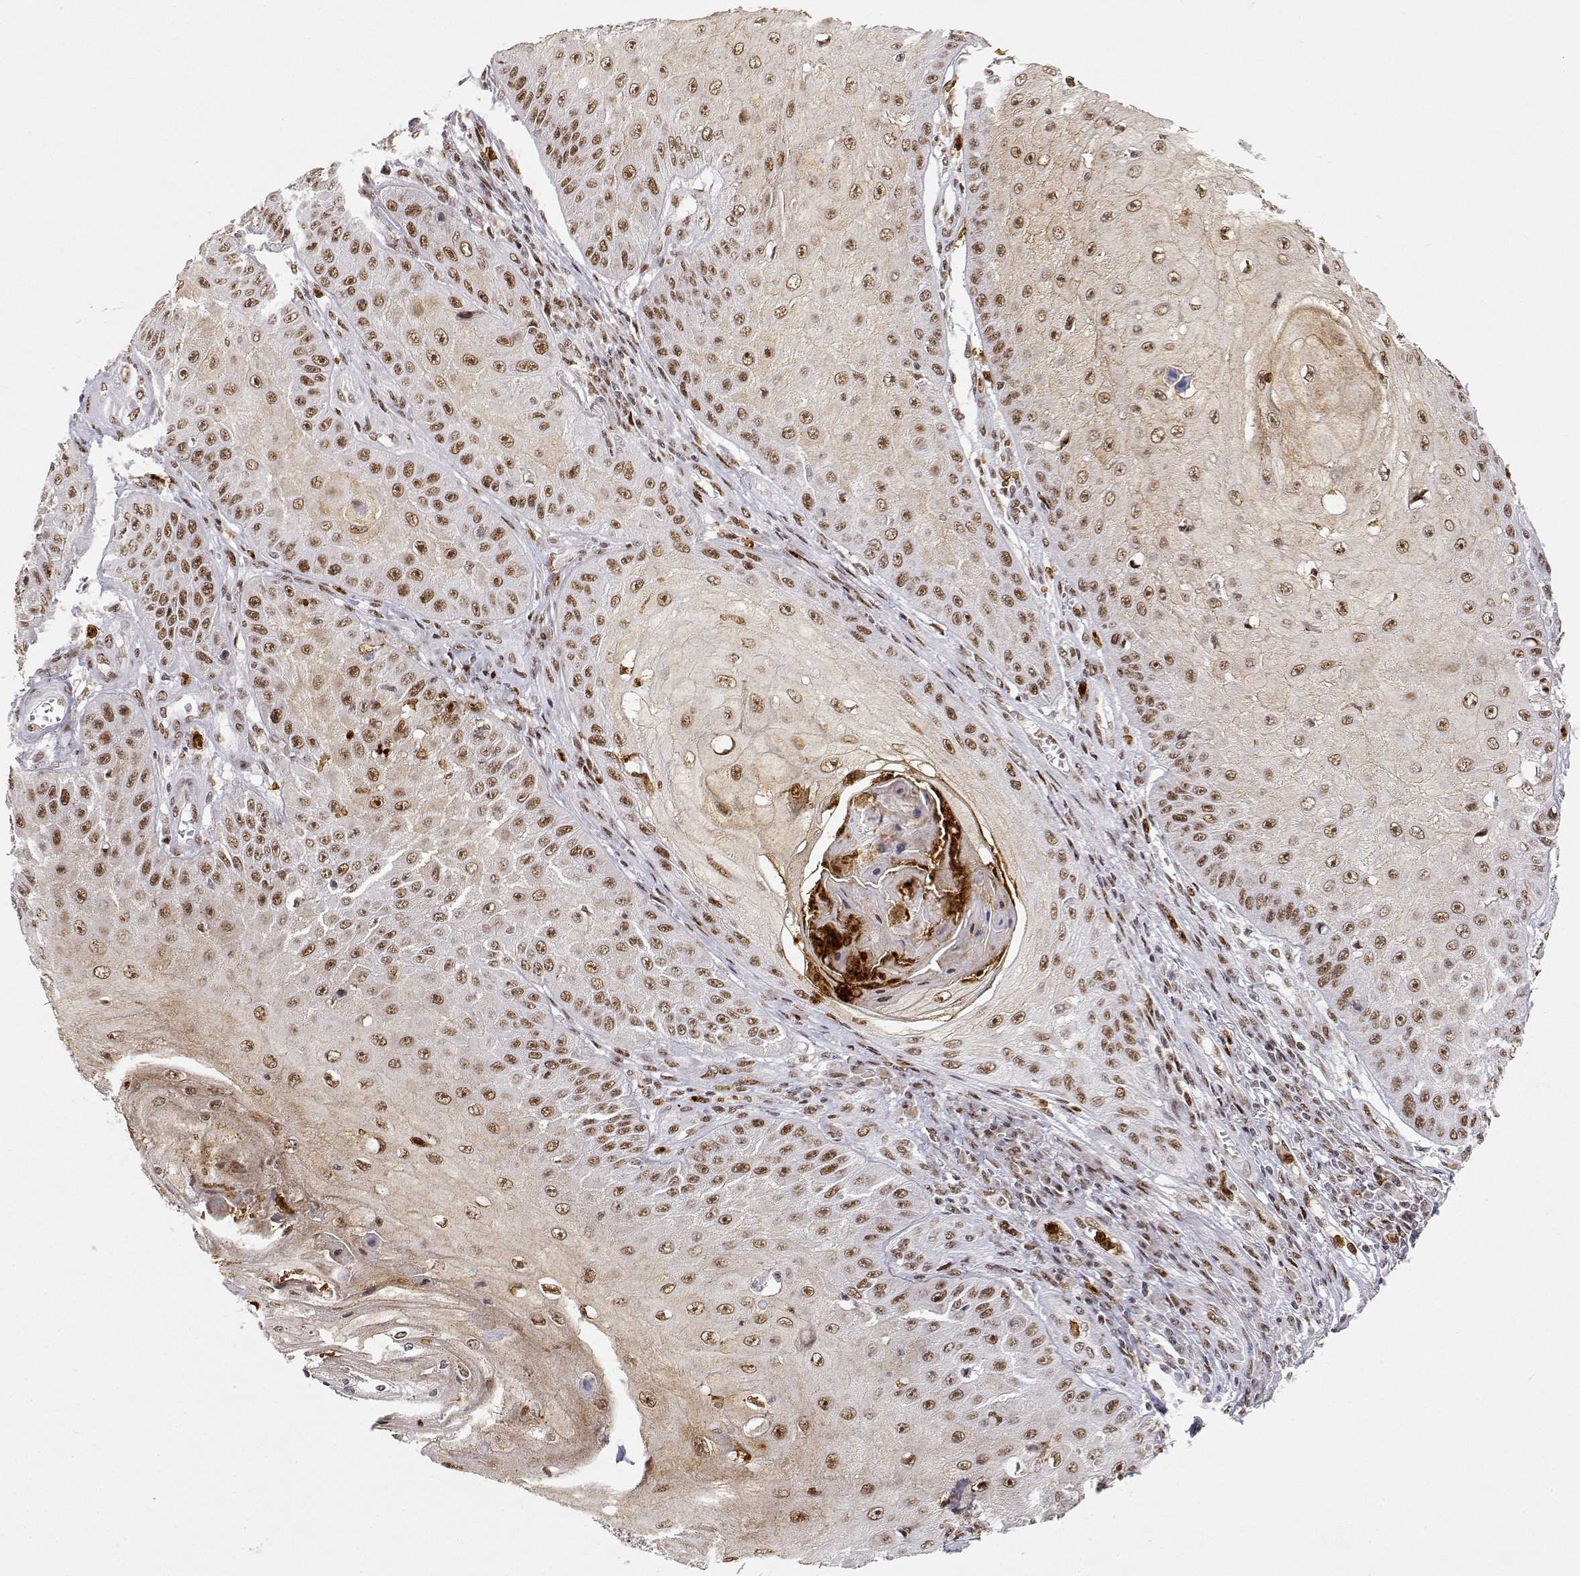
{"staining": {"intensity": "moderate", "quantity": ">75%", "location": "nuclear"}, "tissue": "skin cancer", "cell_type": "Tumor cells", "image_type": "cancer", "snomed": [{"axis": "morphology", "description": "Squamous cell carcinoma, NOS"}, {"axis": "topography", "description": "Skin"}], "caption": "Protein staining of skin squamous cell carcinoma tissue demonstrates moderate nuclear expression in about >75% of tumor cells. Using DAB (brown) and hematoxylin (blue) stains, captured at high magnification using brightfield microscopy.", "gene": "RSF1", "patient": {"sex": "male", "age": 70}}